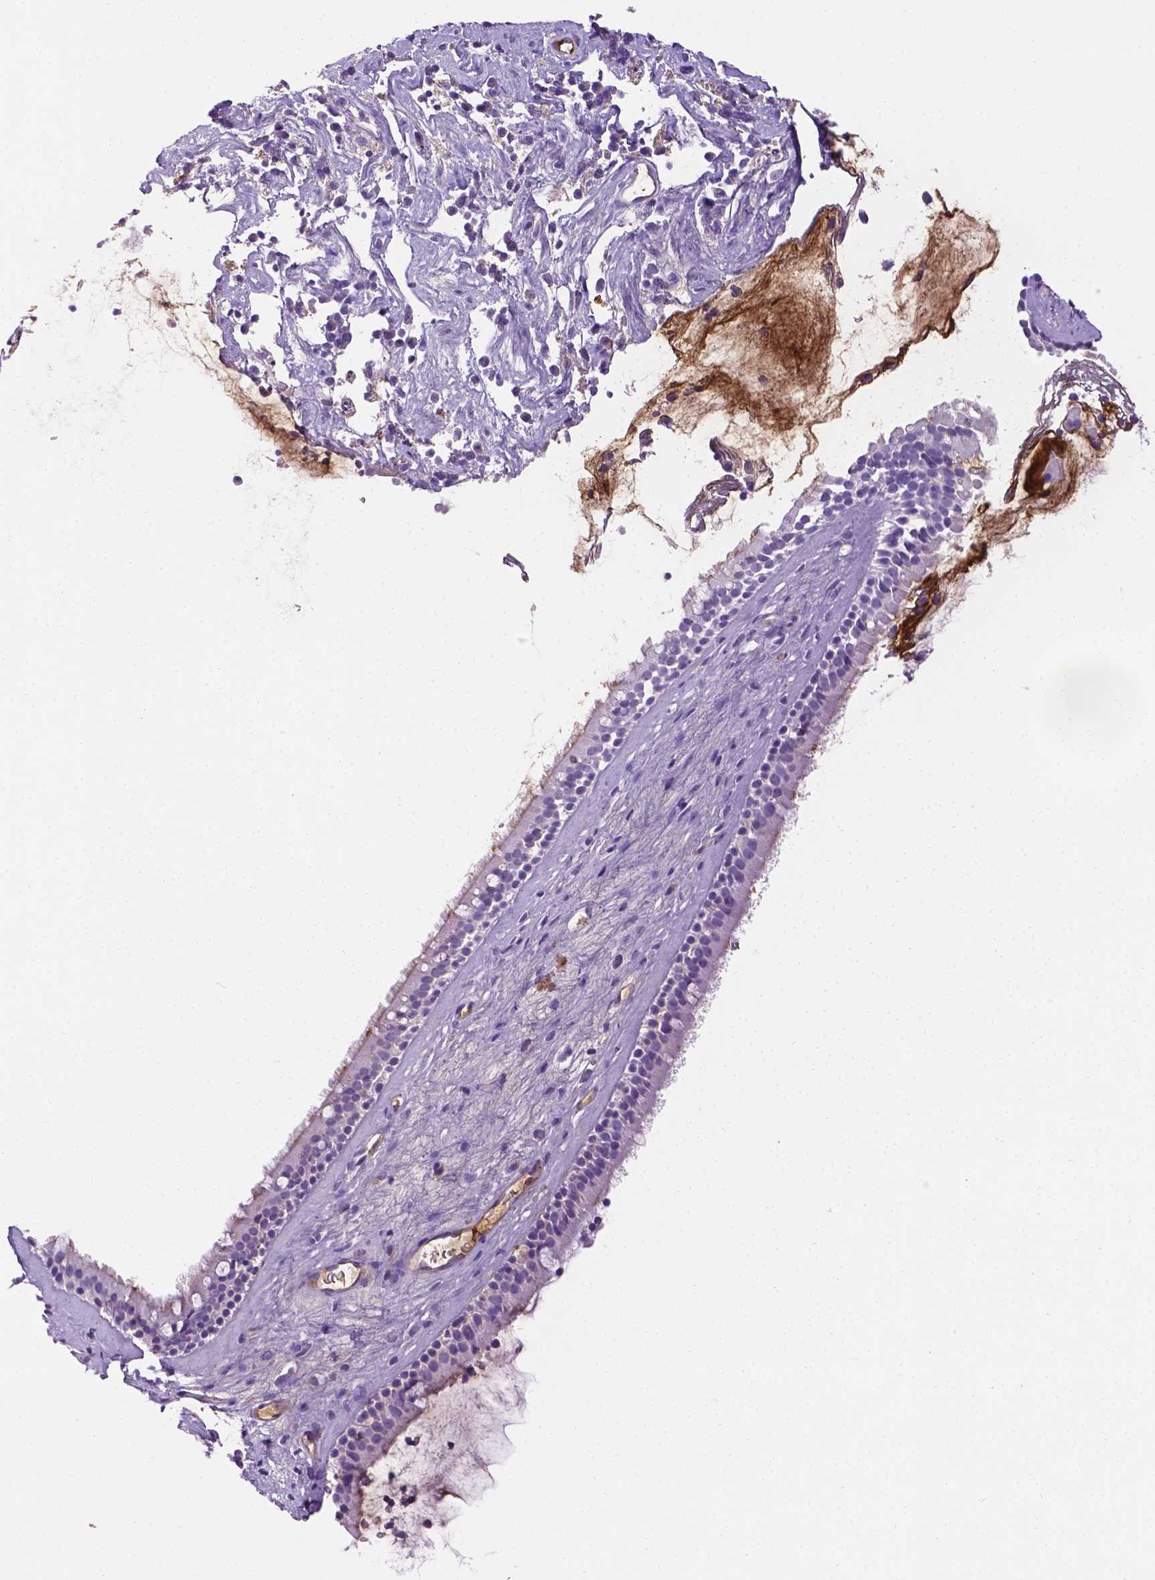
{"staining": {"intensity": "weak", "quantity": "<25%", "location": "cytoplasmic/membranous"}, "tissue": "nasopharynx", "cell_type": "Respiratory epithelial cells", "image_type": "normal", "snomed": [{"axis": "morphology", "description": "Normal tissue, NOS"}, {"axis": "topography", "description": "Nasopharynx"}], "caption": "This image is of benign nasopharynx stained with immunohistochemistry to label a protein in brown with the nuclei are counter-stained blue. There is no staining in respiratory epithelial cells. The staining was performed using DAB (3,3'-diaminobenzidine) to visualize the protein expression in brown, while the nuclei were stained in blue with hematoxylin (Magnification: 20x).", "gene": "APOE", "patient": {"sex": "male", "age": 68}}